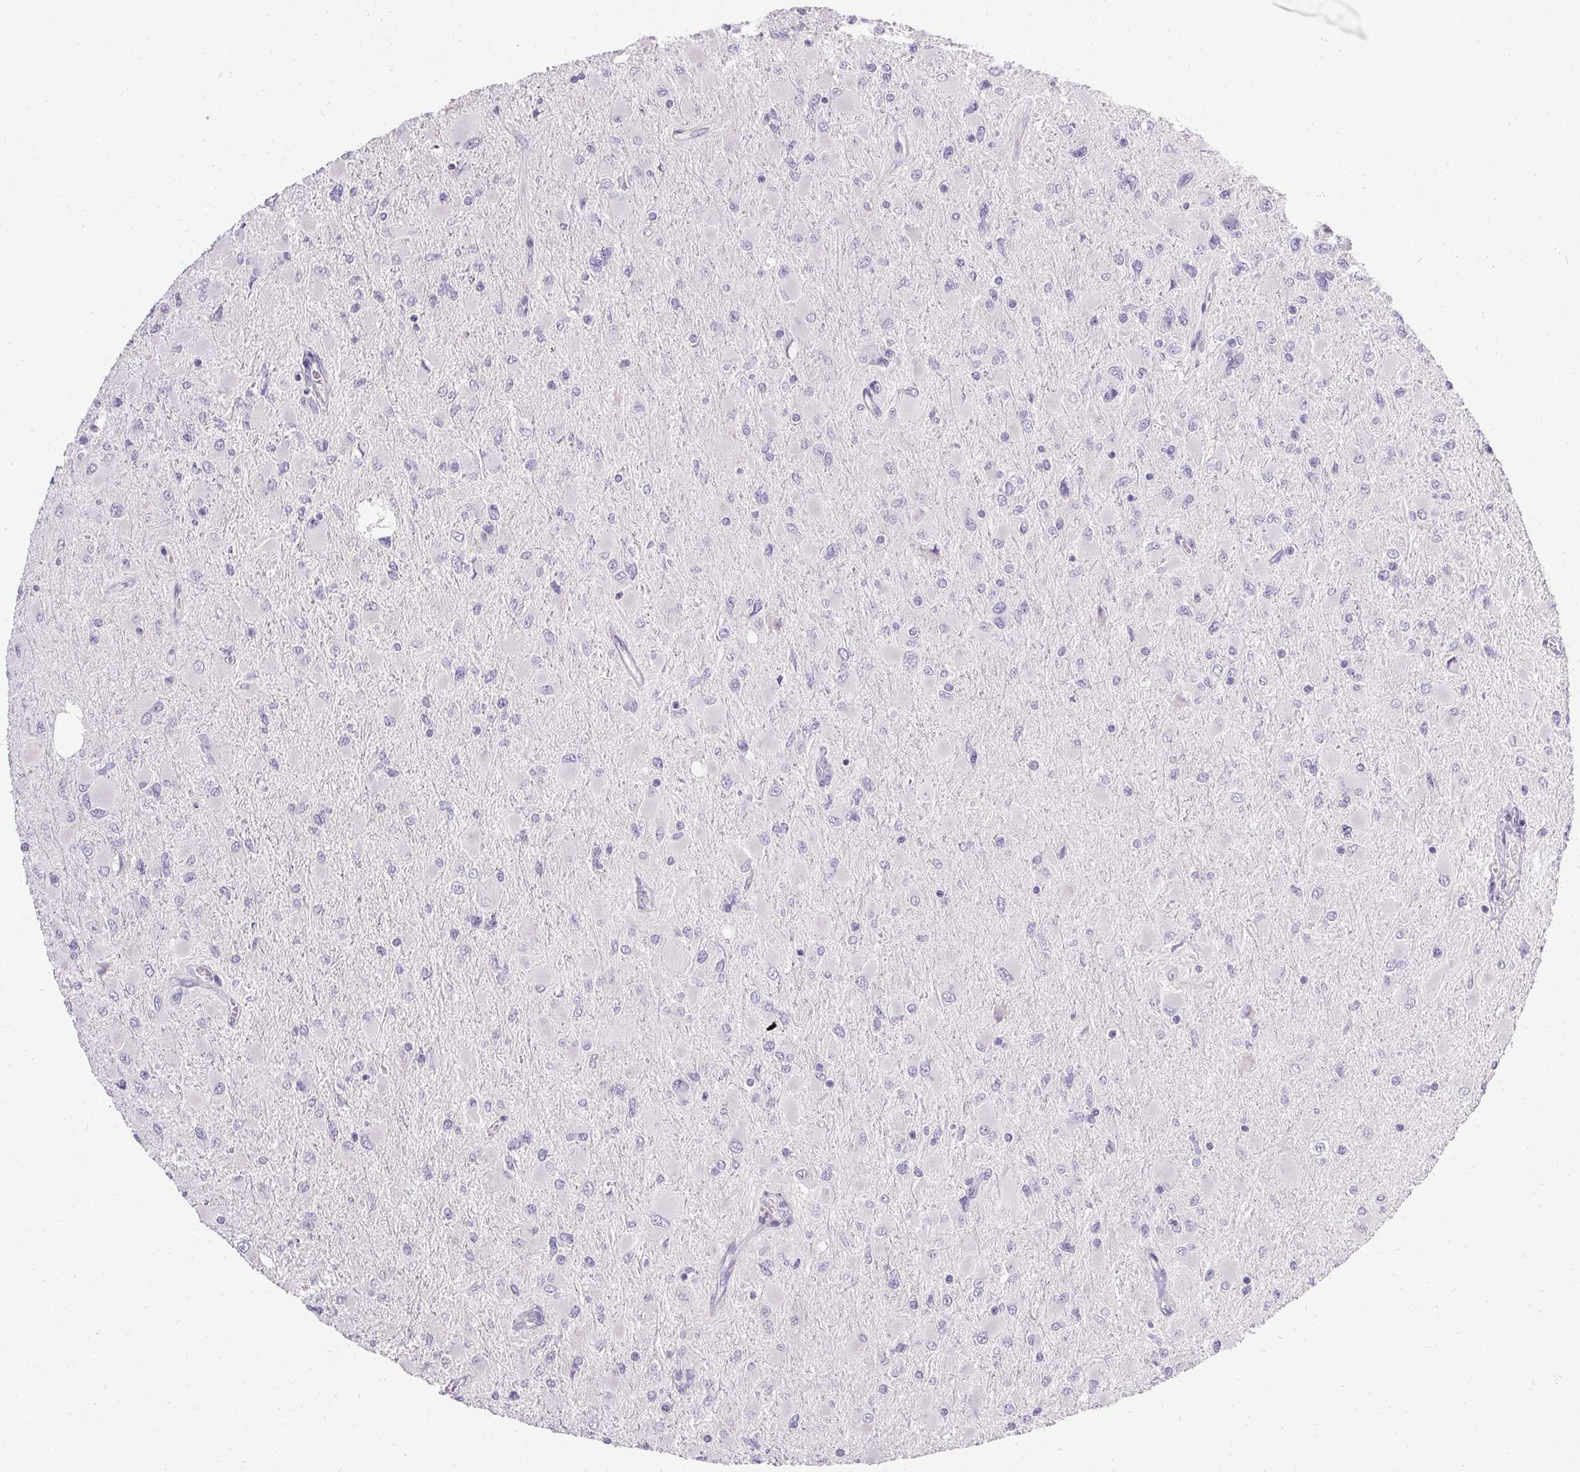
{"staining": {"intensity": "negative", "quantity": "none", "location": "none"}, "tissue": "glioma", "cell_type": "Tumor cells", "image_type": "cancer", "snomed": [{"axis": "morphology", "description": "Glioma, malignant, High grade"}, {"axis": "topography", "description": "Cerebral cortex"}], "caption": "Tumor cells are negative for brown protein staining in glioma.", "gene": "PMEL", "patient": {"sex": "female", "age": 36}}